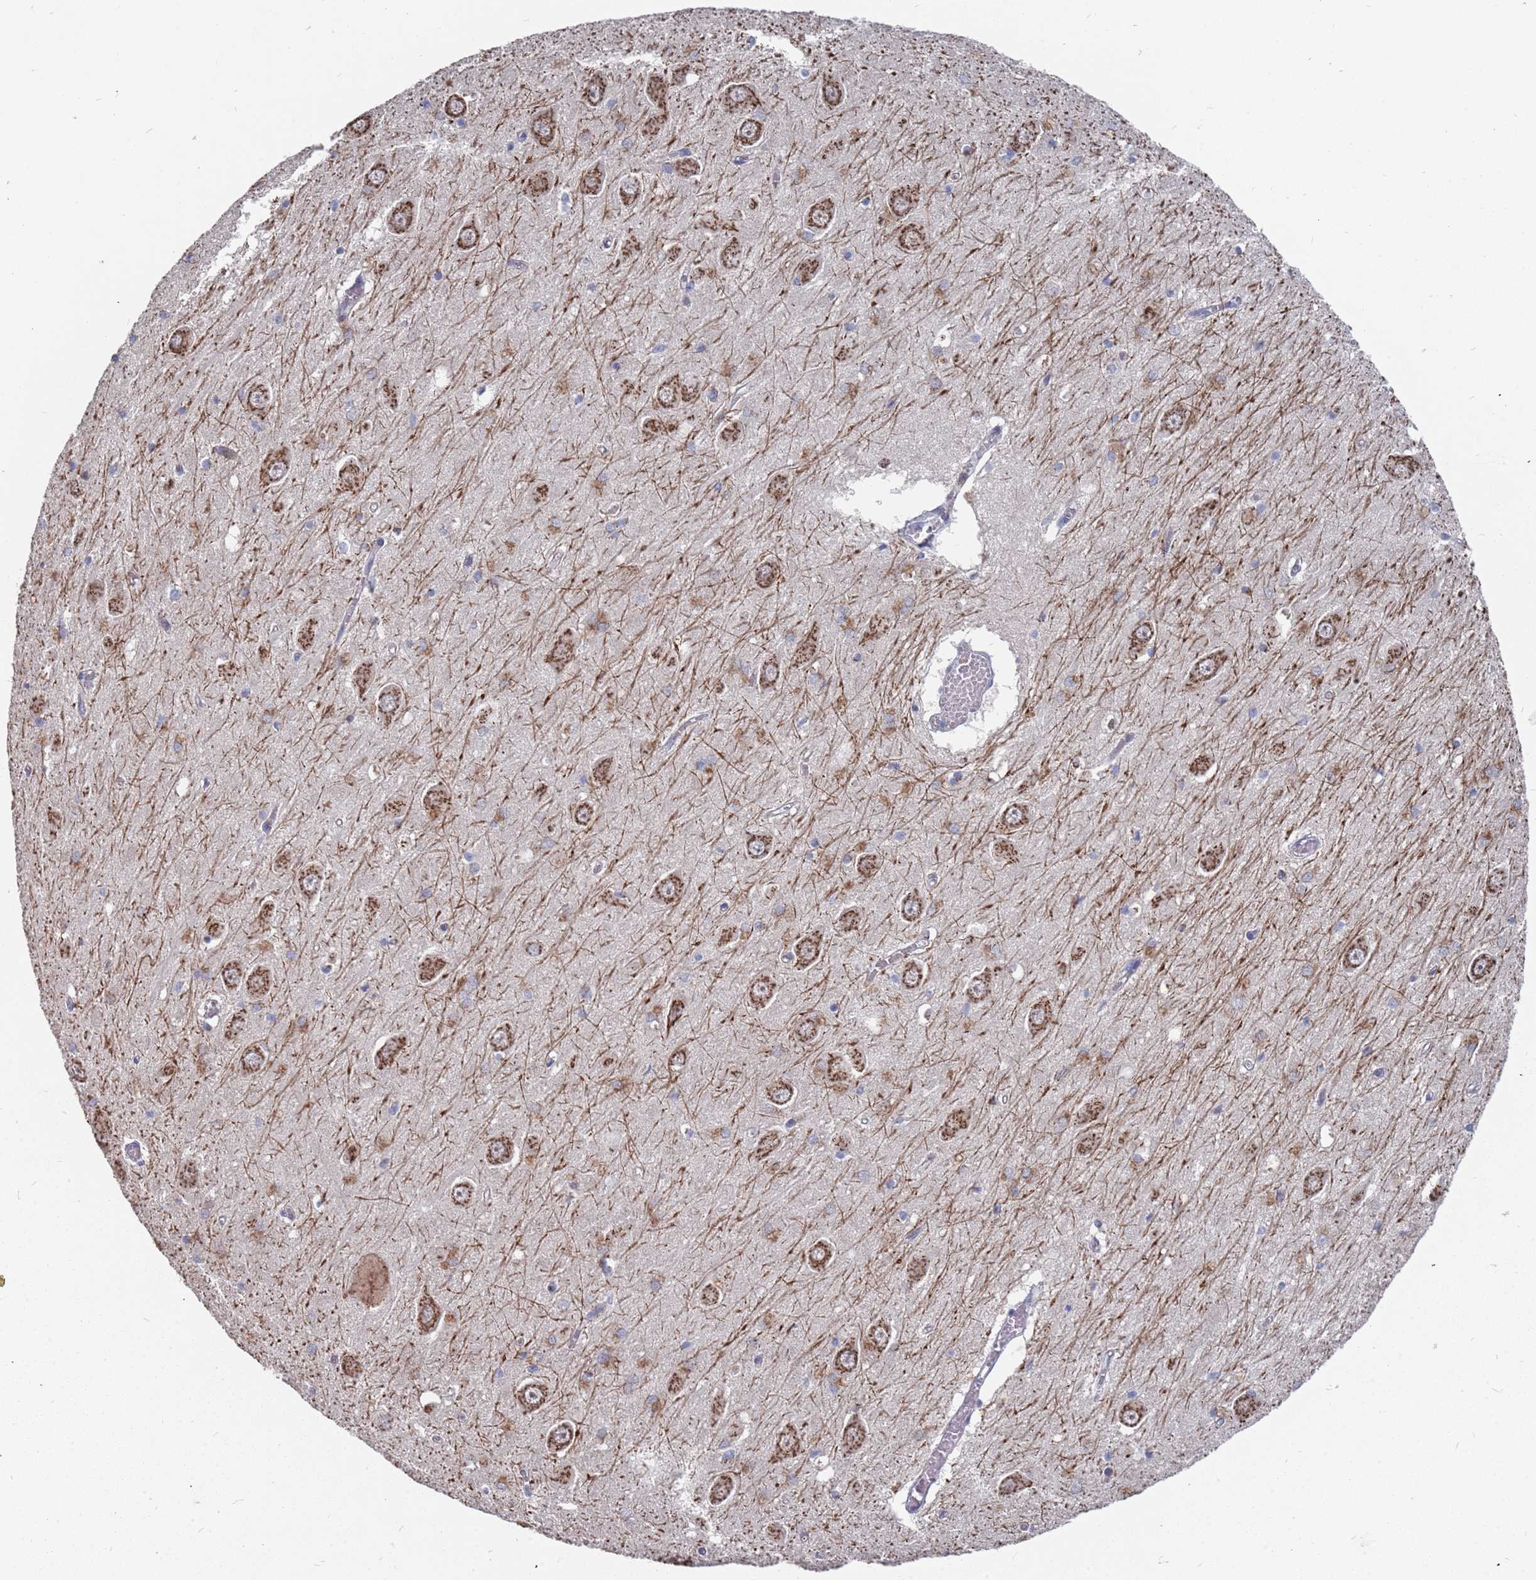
{"staining": {"intensity": "negative", "quantity": "none", "location": "none"}, "tissue": "hippocampus", "cell_type": "Glial cells", "image_type": "normal", "snomed": [{"axis": "morphology", "description": "Normal tissue, NOS"}, {"axis": "topography", "description": "Hippocampus"}], "caption": "The micrograph displays no staining of glial cells in benign hippocampus.", "gene": "TCEANC2", "patient": {"sex": "male", "age": 70}}